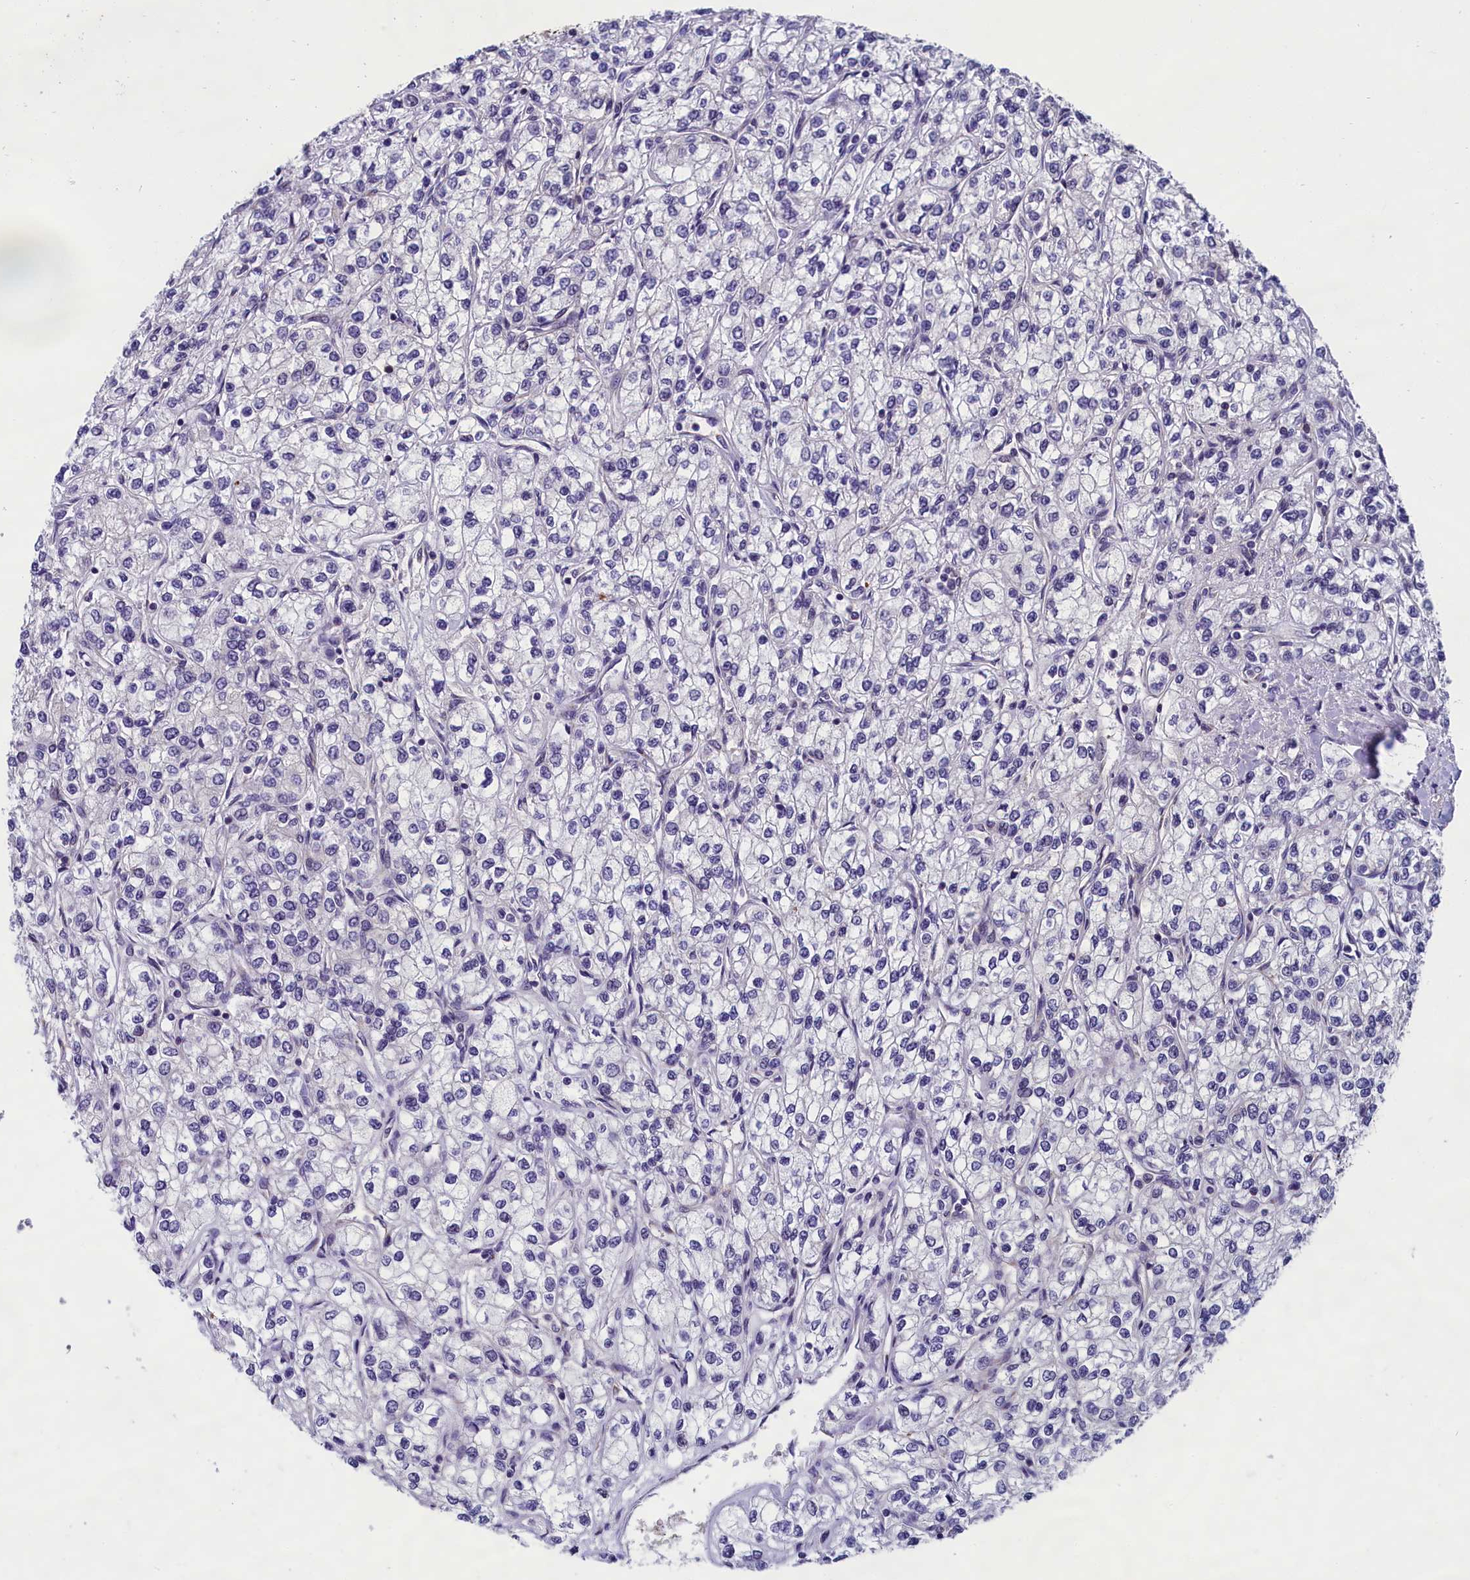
{"staining": {"intensity": "negative", "quantity": "none", "location": "none"}, "tissue": "renal cancer", "cell_type": "Tumor cells", "image_type": "cancer", "snomed": [{"axis": "morphology", "description": "Adenocarcinoma, NOS"}, {"axis": "topography", "description": "Kidney"}], "caption": "Renal adenocarcinoma was stained to show a protein in brown. There is no significant positivity in tumor cells. (Stains: DAB IHC with hematoxylin counter stain, Microscopy: brightfield microscopy at high magnification).", "gene": "ABCC8", "patient": {"sex": "male", "age": 80}}